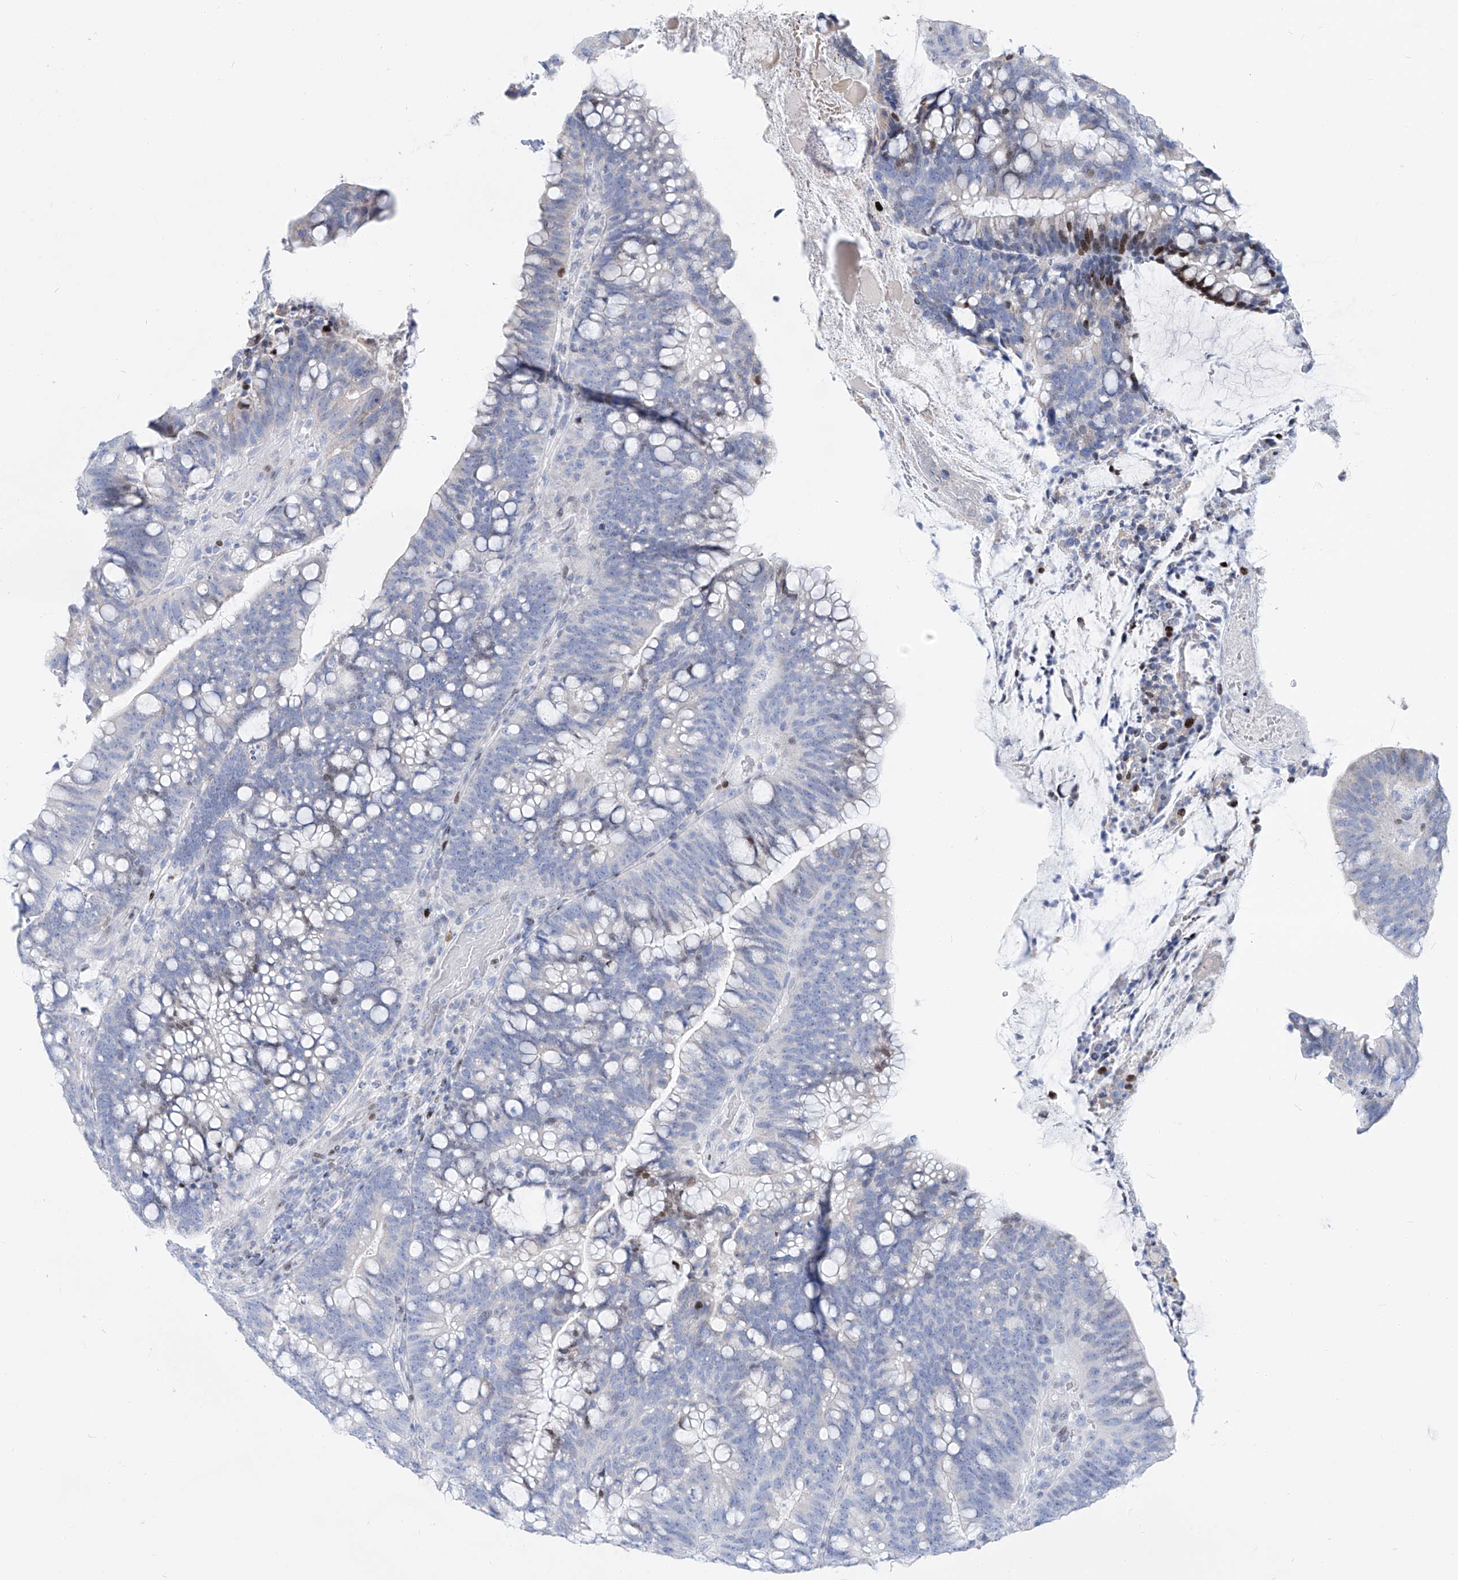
{"staining": {"intensity": "moderate", "quantity": "<25%", "location": "nuclear"}, "tissue": "colorectal cancer", "cell_type": "Tumor cells", "image_type": "cancer", "snomed": [{"axis": "morphology", "description": "Adenocarcinoma, NOS"}, {"axis": "topography", "description": "Colon"}], "caption": "A micrograph of colorectal cancer (adenocarcinoma) stained for a protein demonstrates moderate nuclear brown staining in tumor cells.", "gene": "FRS3", "patient": {"sex": "female", "age": 66}}